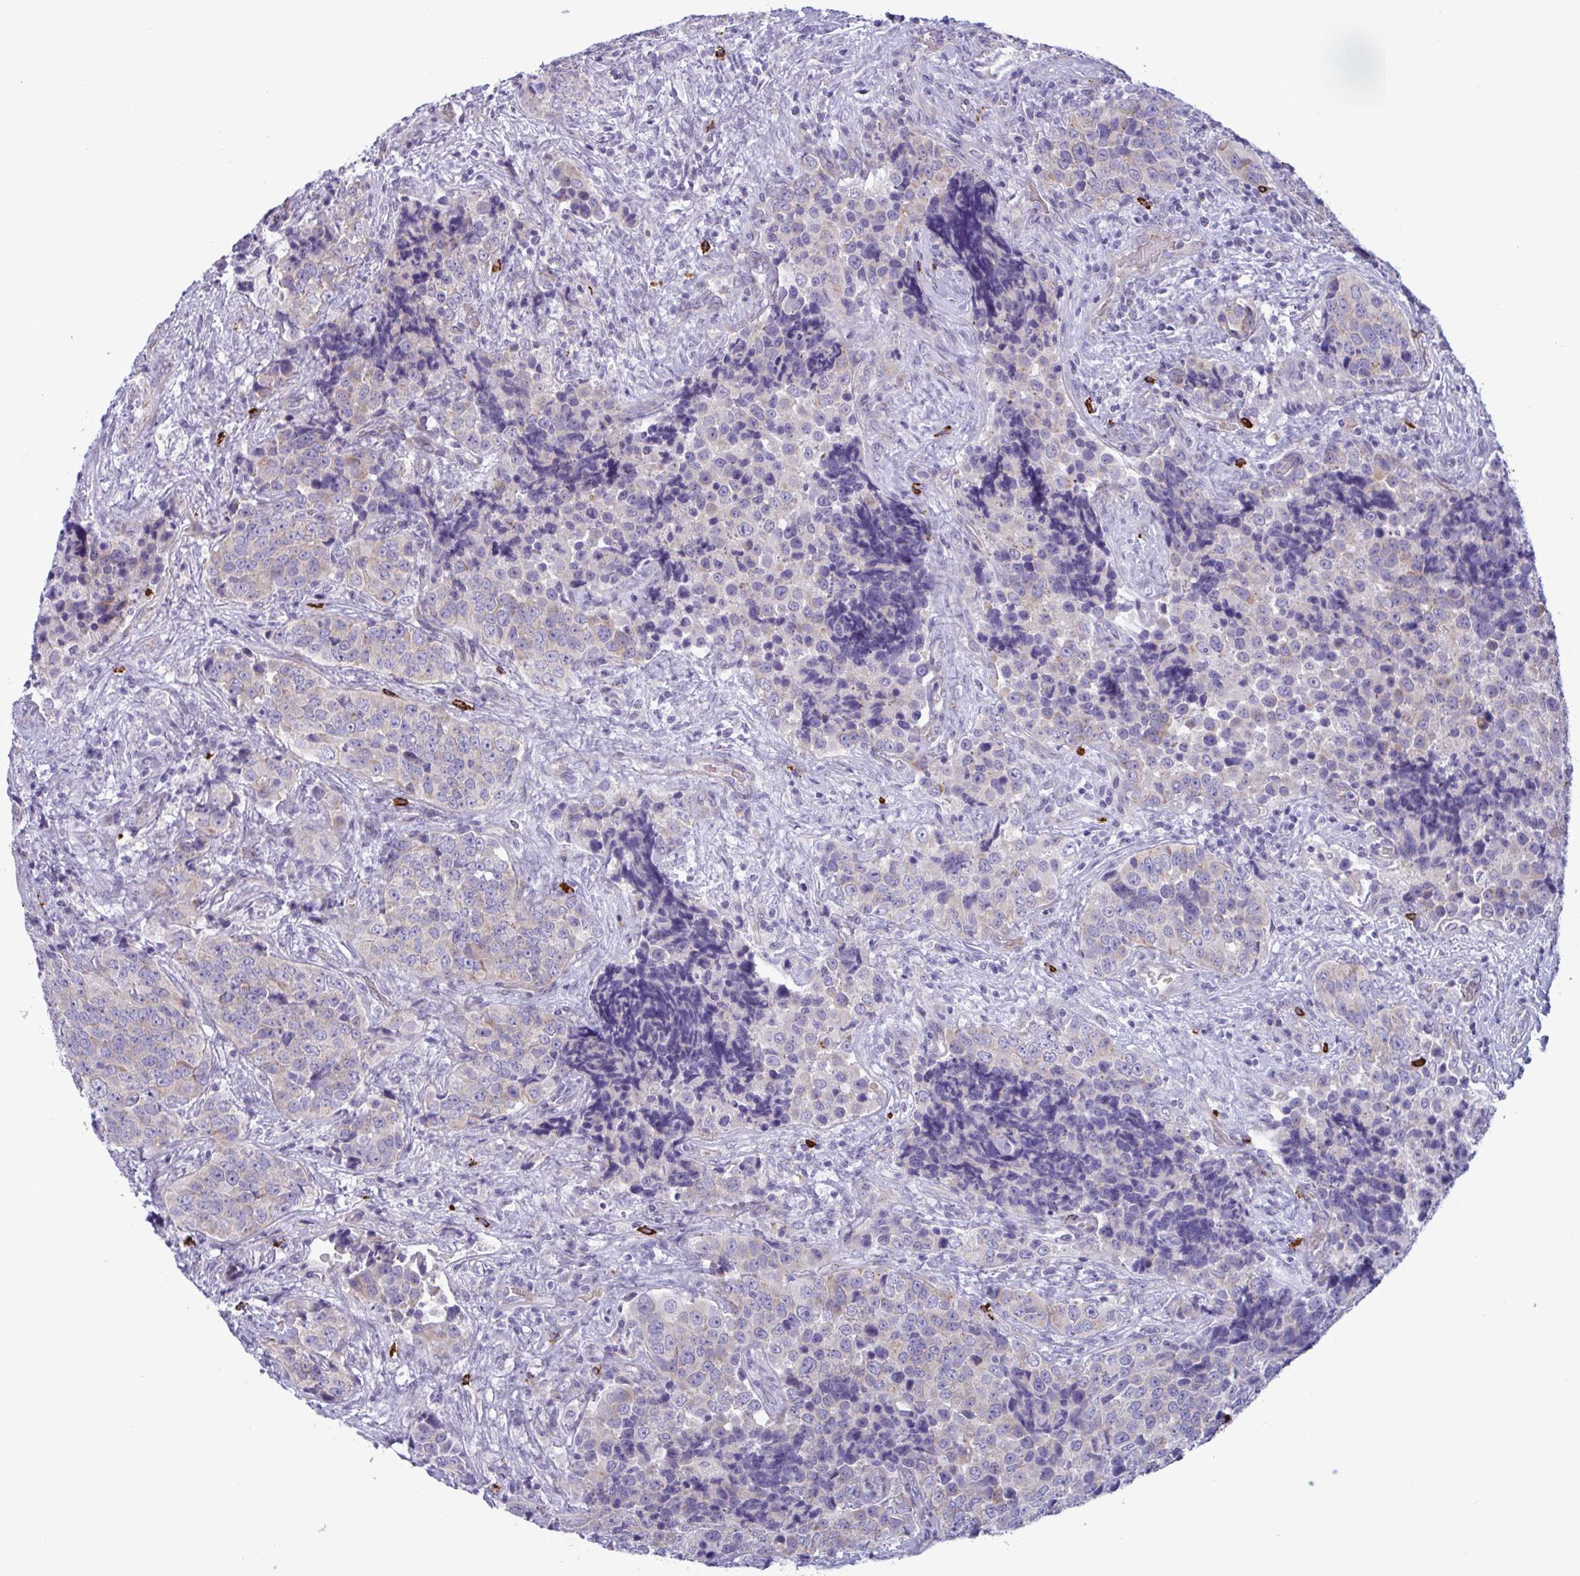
{"staining": {"intensity": "negative", "quantity": "none", "location": "none"}, "tissue": "urothelial cancer", "cell_type": "Tumor cells", "image_type": "cancer", "snomed": [{"axis": "morphology", "description": "Urothelial carcinoma, NOS"}, {"axis": "topography", "description": "Urinary bladder"}], "caption": "Immunohistochemical staining of human transitional cell carcinoma displays no significant positivity in tumor cells.", "gene": "ZNF684", "patient": {"sex": "male", "age": 52}}